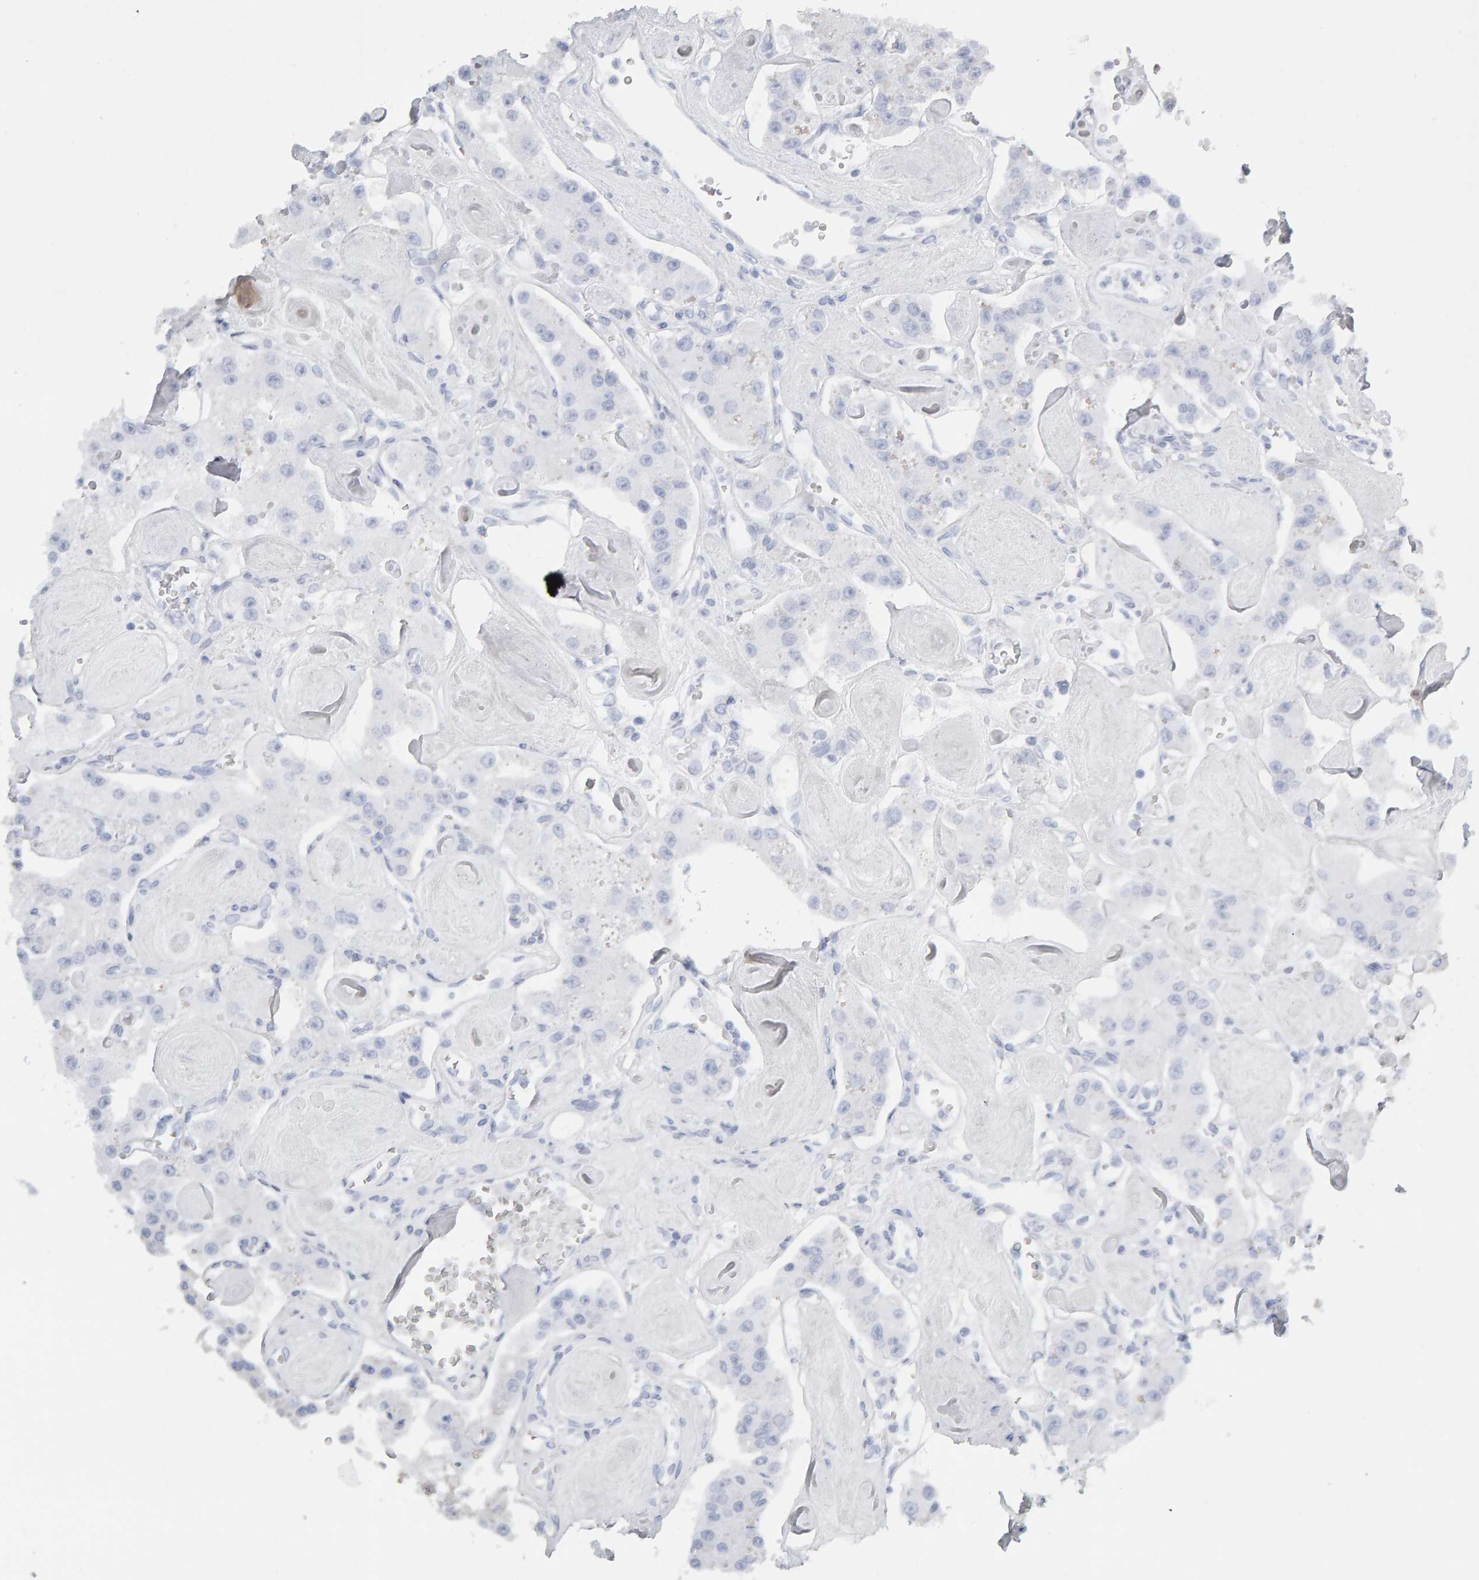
{"staining": {"intensity": "negative", "quantity": "none", "location": "none"}, "tissue": "carcinoid", "cell_type": "Tumor cells", "image_type": "cancer", "snomed": [{"axis": "morphology", "description": "Carcinoid, malignant, NOS"}, {"axis": "topography", "description": "Pancreas"}], "caption": "This is a image of IHC staining of carcinoid, which shows no expression in tumor cells.", "gene": "ENGASE", "patient": {"sex": "male", "age": 41}}